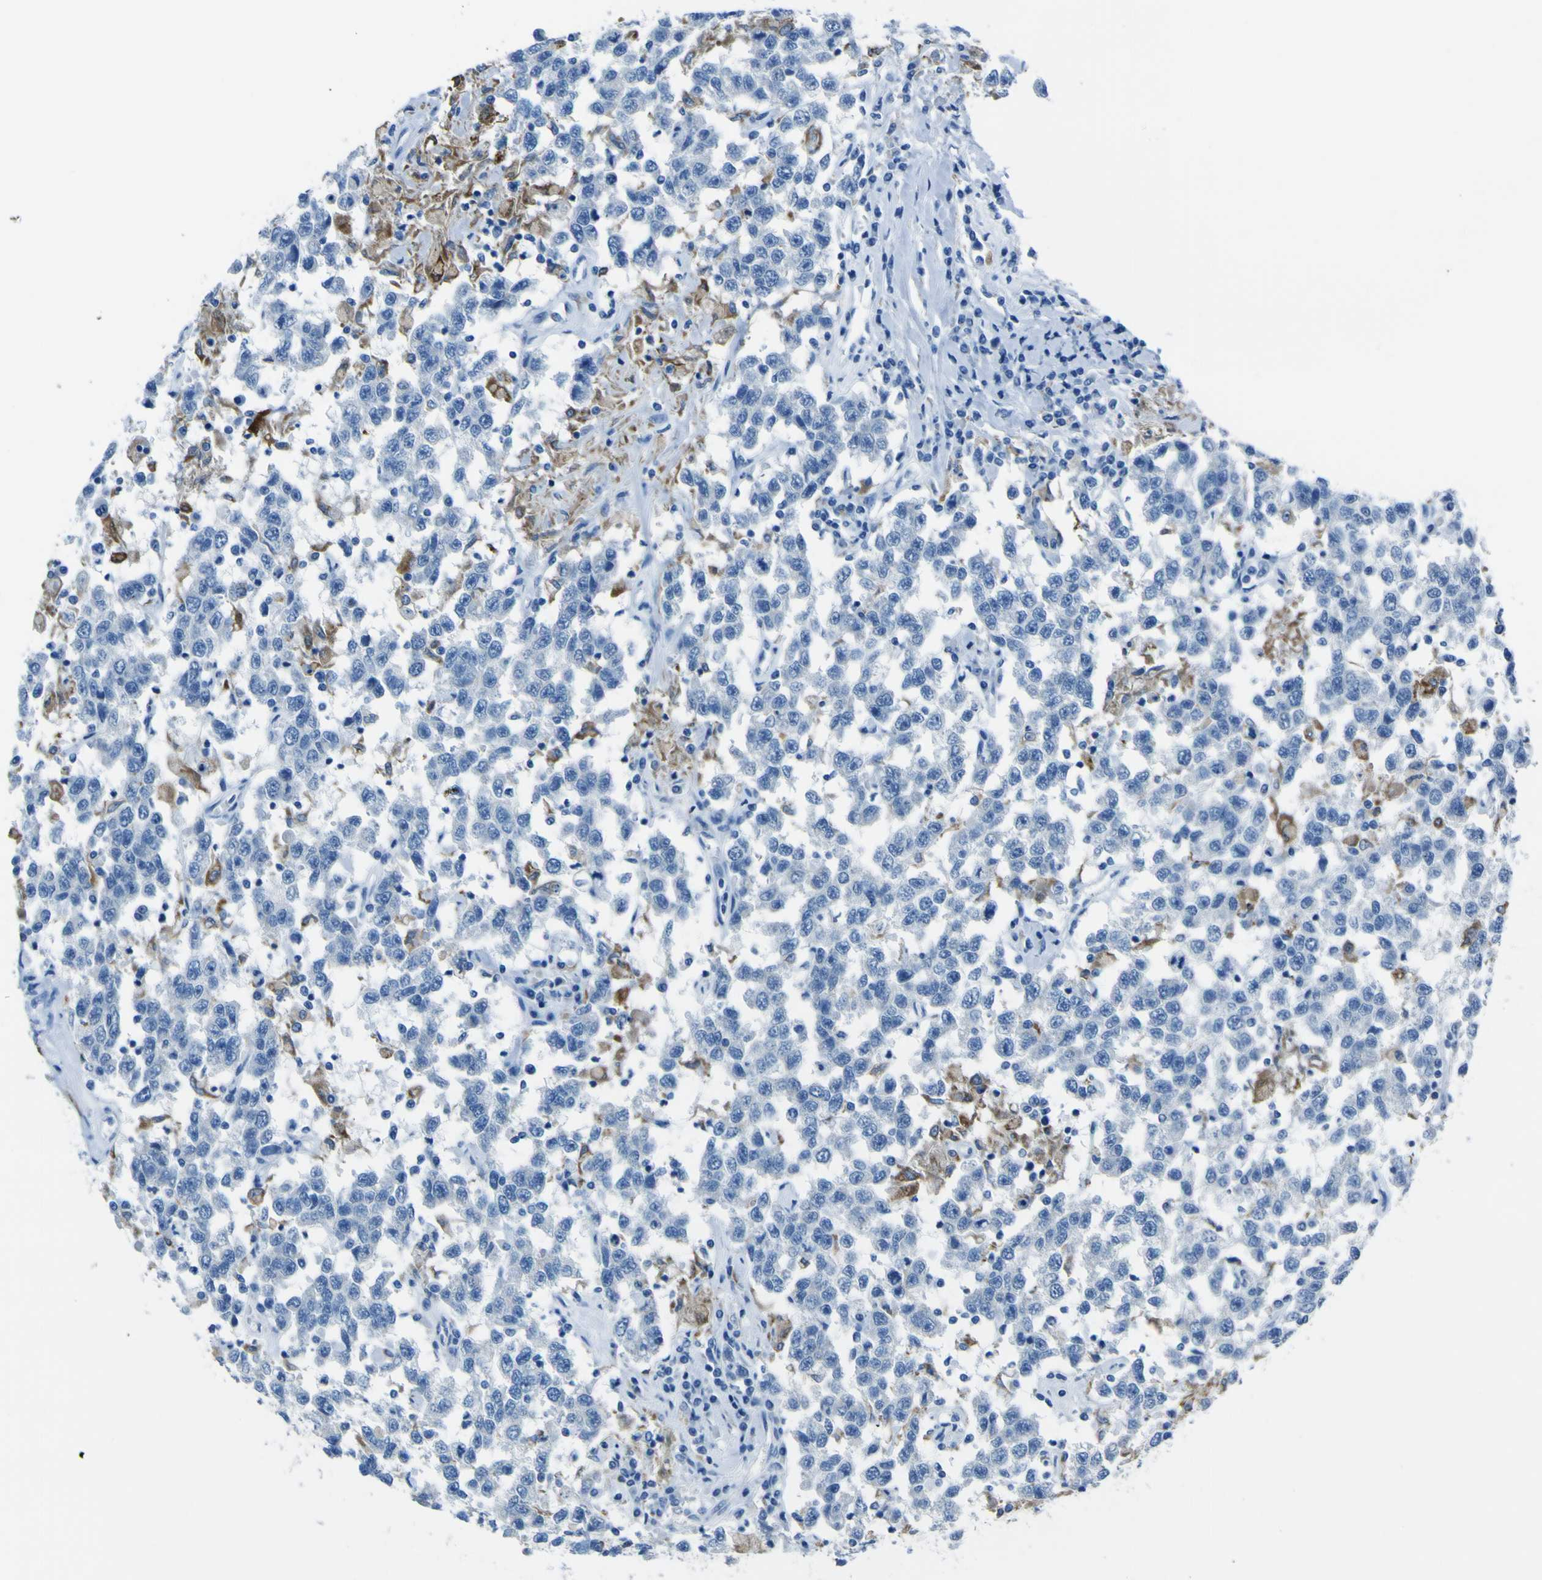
{"staining": {"intensity": "negative", "quantity": "none", "location": "none"}, "tissue": "testis cancer", "cell_type": "Tumor cells", "image_type": "cancer", "snomed": [{"axis": "morphology", "description": "Seminoma, NOS"}, {"axis": "topography", "description": "Testis"}], "caption": "Tumor cells show no significant positivity in testis seminoma.", "gene": "ACSL1", "patient": {"sex": "male", "age": 41}}